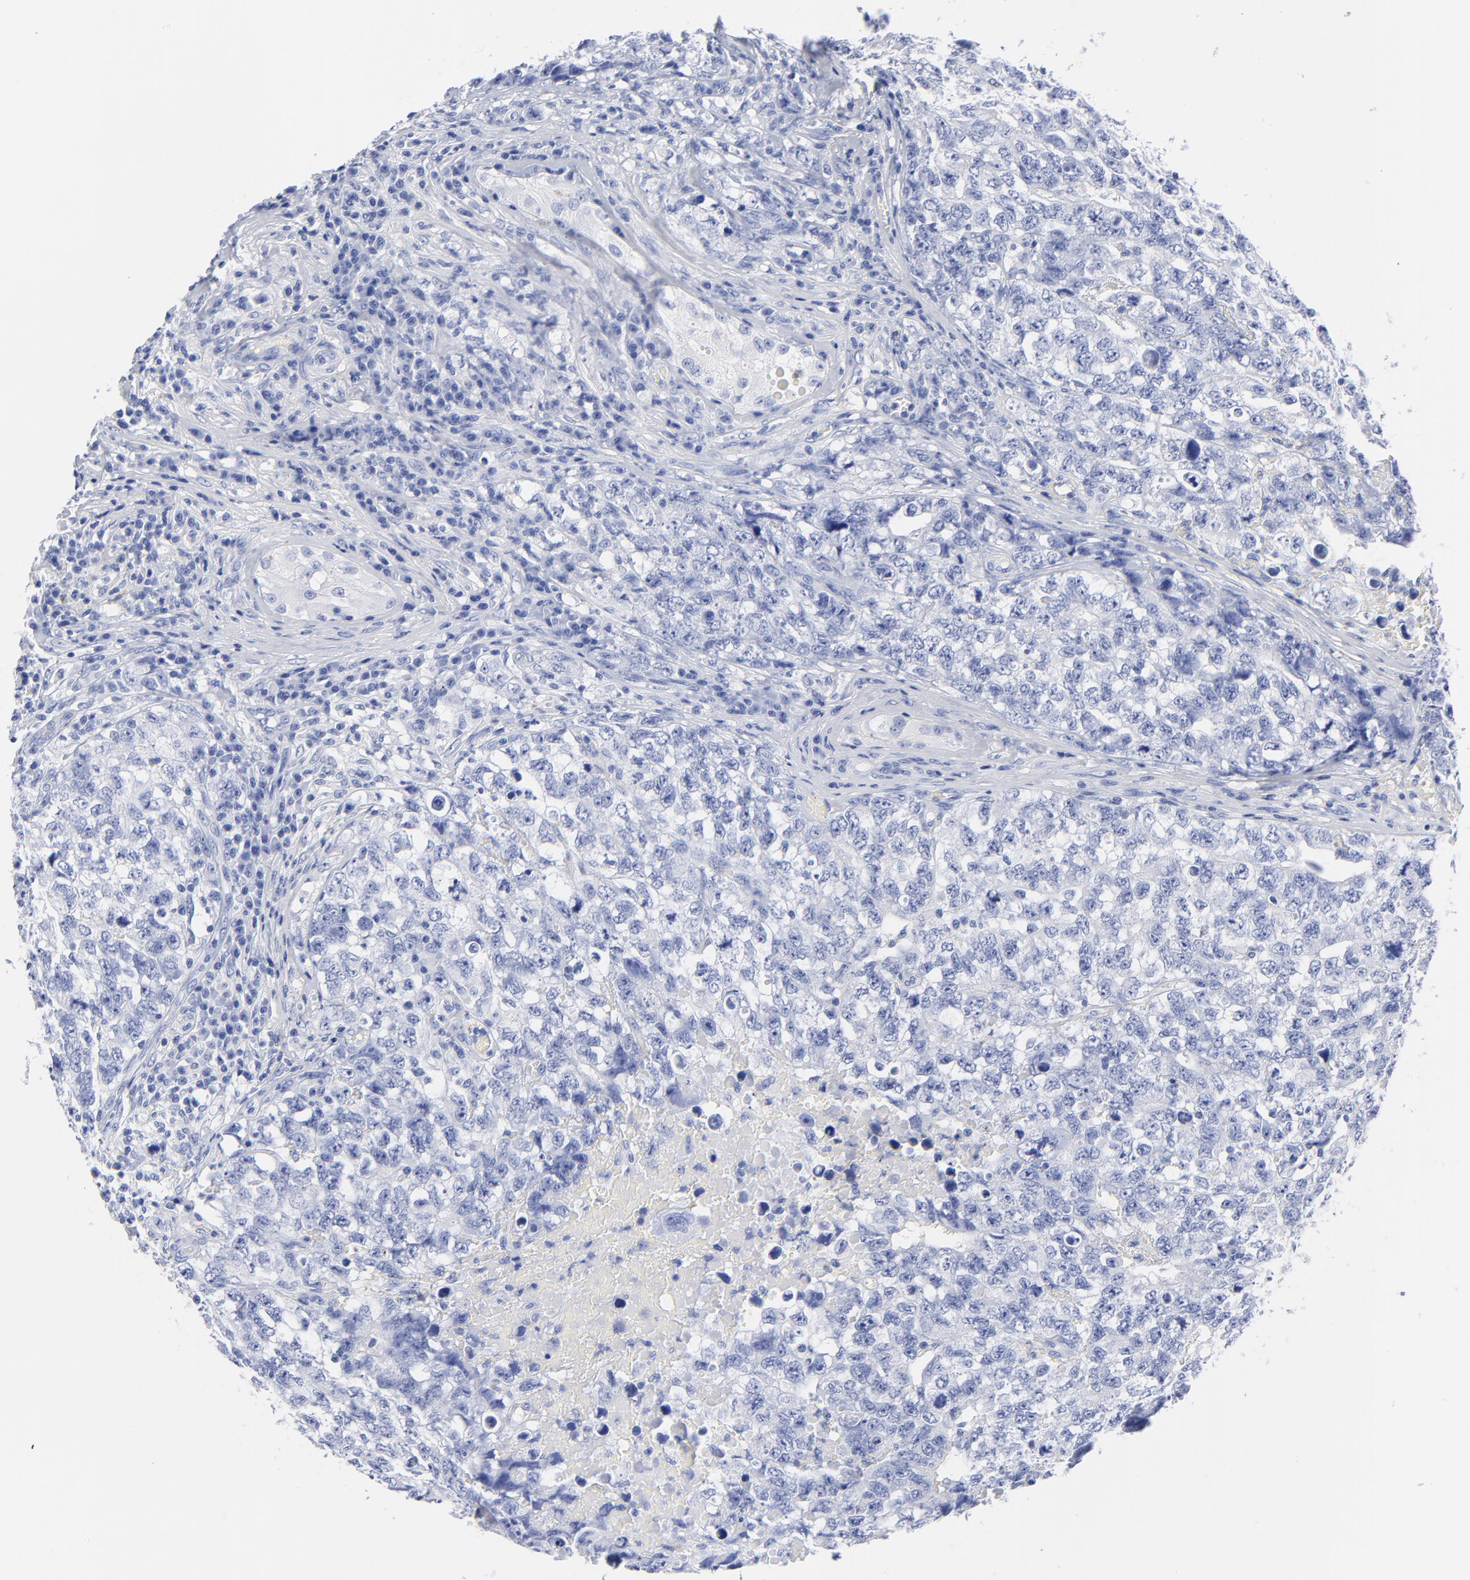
{"staining": {"intensity": "negative", "quantity": "none", "location": "none"}, "tissue": "testis cancer", "cell_type": "Tumor cells", "image_type": "cancer", "snomed": [{"axis": "morphology", "description": "Carcinoma, Embryonal, NOS"}, {"axis": "topography", "description": "Testis"}], "caption": "The image reveals no staining of tumor cells in testis cancer. Nuclei are stained in blue.", "gene": "ACY1", "patient": {"sex": "male", "age": 31}}